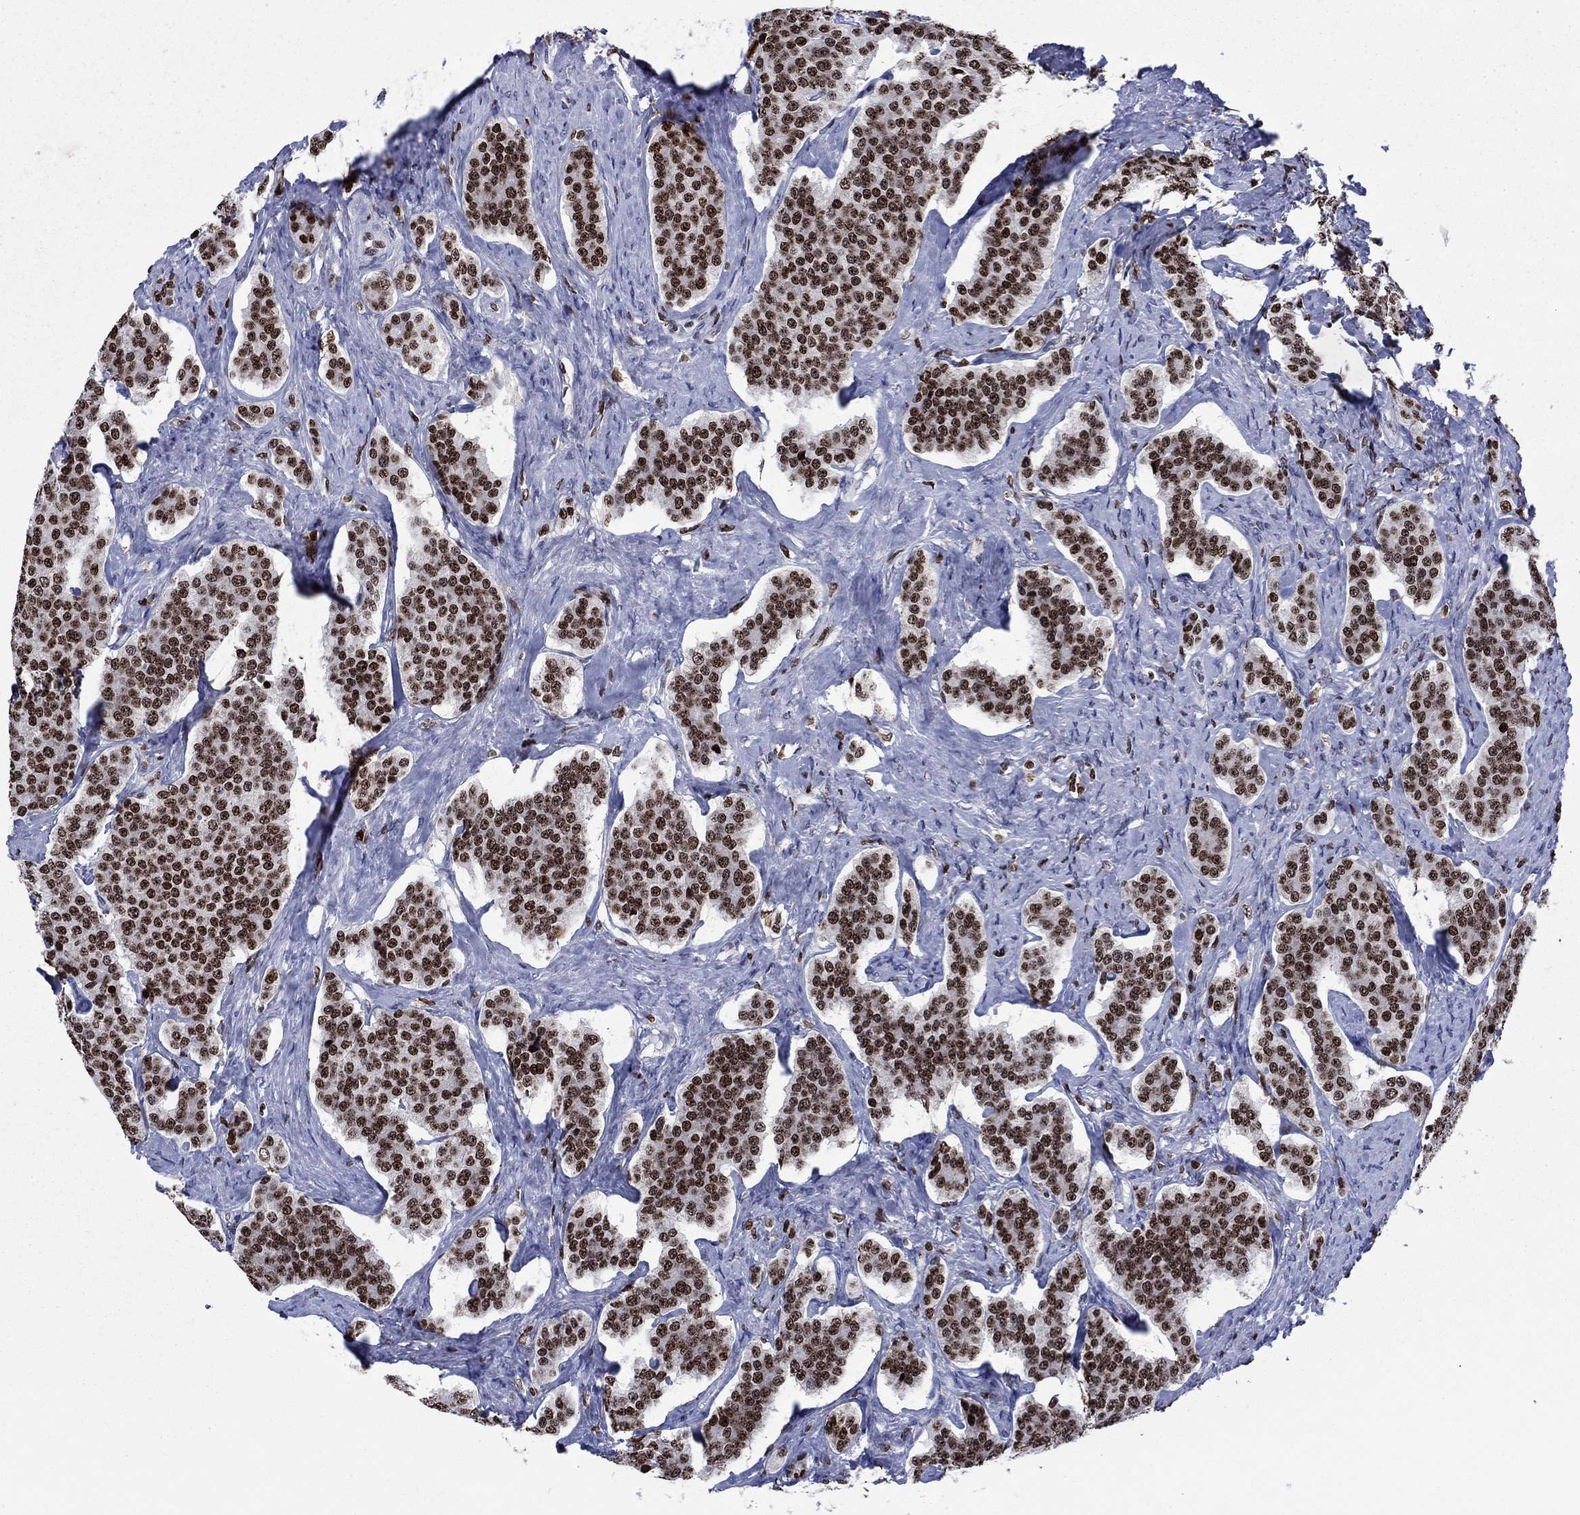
{"staining": {"intensity": "strong", "quantity": ">75%", "location": "nuclear"}, "tissue": "carcinoid", "cell_type": "Tumor cells", "image_type": "cancer", "snomed": [{"axis": "morphology", "description": "Carcinoid, malignant, NOS"}, {"axis": "topography", "description": "Small intestine"}], "caption": "Immunohistochemistry (IHC) (DAB (3,3'-diaminobenzidine)) staining of human carcinoid shows strong nuclear protein positivity in about >75% of tumor cells.", "gene": "HMGA1", "patient": {"sex": "female", "age": 58}}